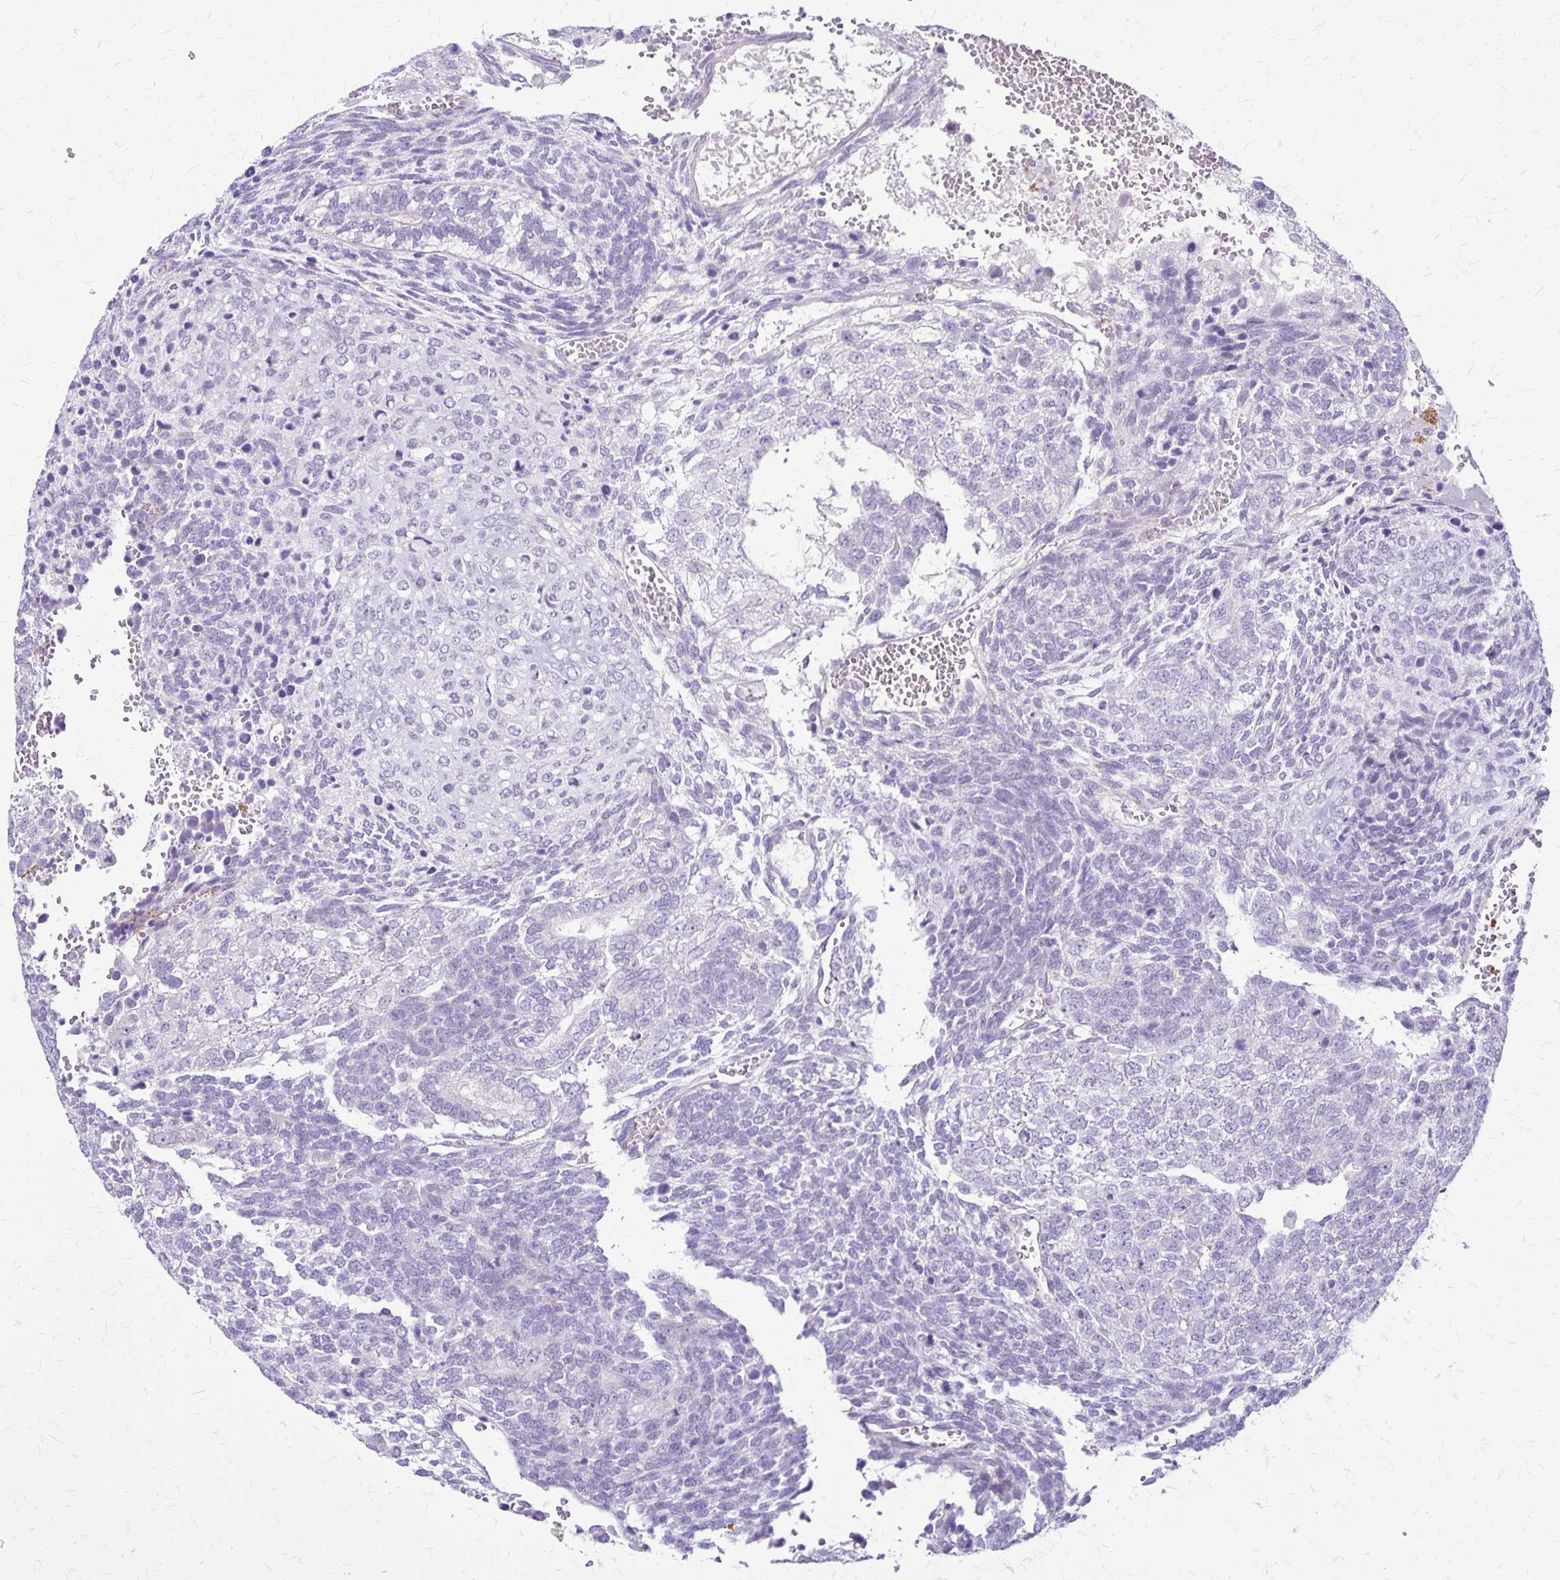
{"staining": {"intensity": "negative", "quantity": "none", "location": "none"}, "tissue": "testis cancer", "cell_type": "Tumor cells", "image_type": "cancer", "snomed": [{"axis": "morphology", "description": "Normal tissue, NOS"}, {"axis": "morphology", "description": "Carcinoma, Embryonal, NOS"}, {"axis": "topography", "description": "Testis"}, {"axis": "topography", "description": "Epididymis"}], "caption": "Immunohistochemistry (IHC) image of embryonal carcinoma (testis) stained for a protein (brown), which demonstrates no expression in tumor cells. The staining is performed using DAB brown chromogen with nuclei counter-stained in using hematoxylin.", "gene": "GP9", "patient": {"sex": "male", "age": 23}}